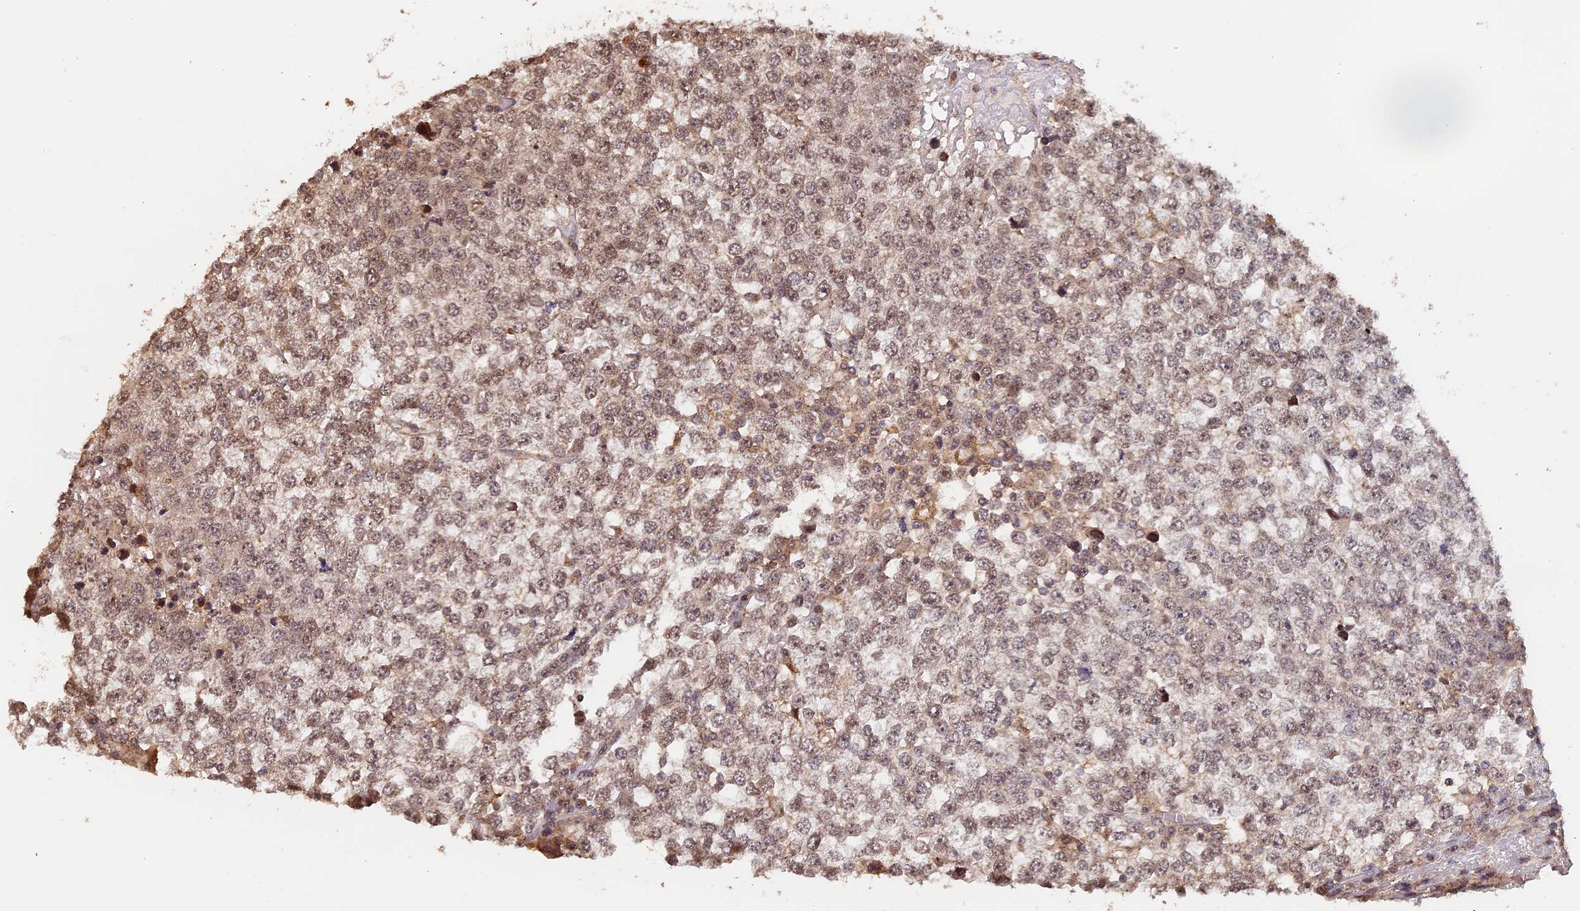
{"staining": {"intensity": "moderate", "quantity": ">75%", "location": "nuclear"}, "tissue": "testis cancer", "cell_type": "Tumor cells", "image_type": "cancer", "snomed": [{"axis": "morphology", "description": "Seminoma, NOS"}, {"axis": "topography", "description": "Testis"}], "caption": "An image of human testis cancer (seminoma) stained for a protein displays moderate nuclear brown staining in tumor cells.", "gene": "MYBL2", "patient": {"sex": "male", "age": 65}}